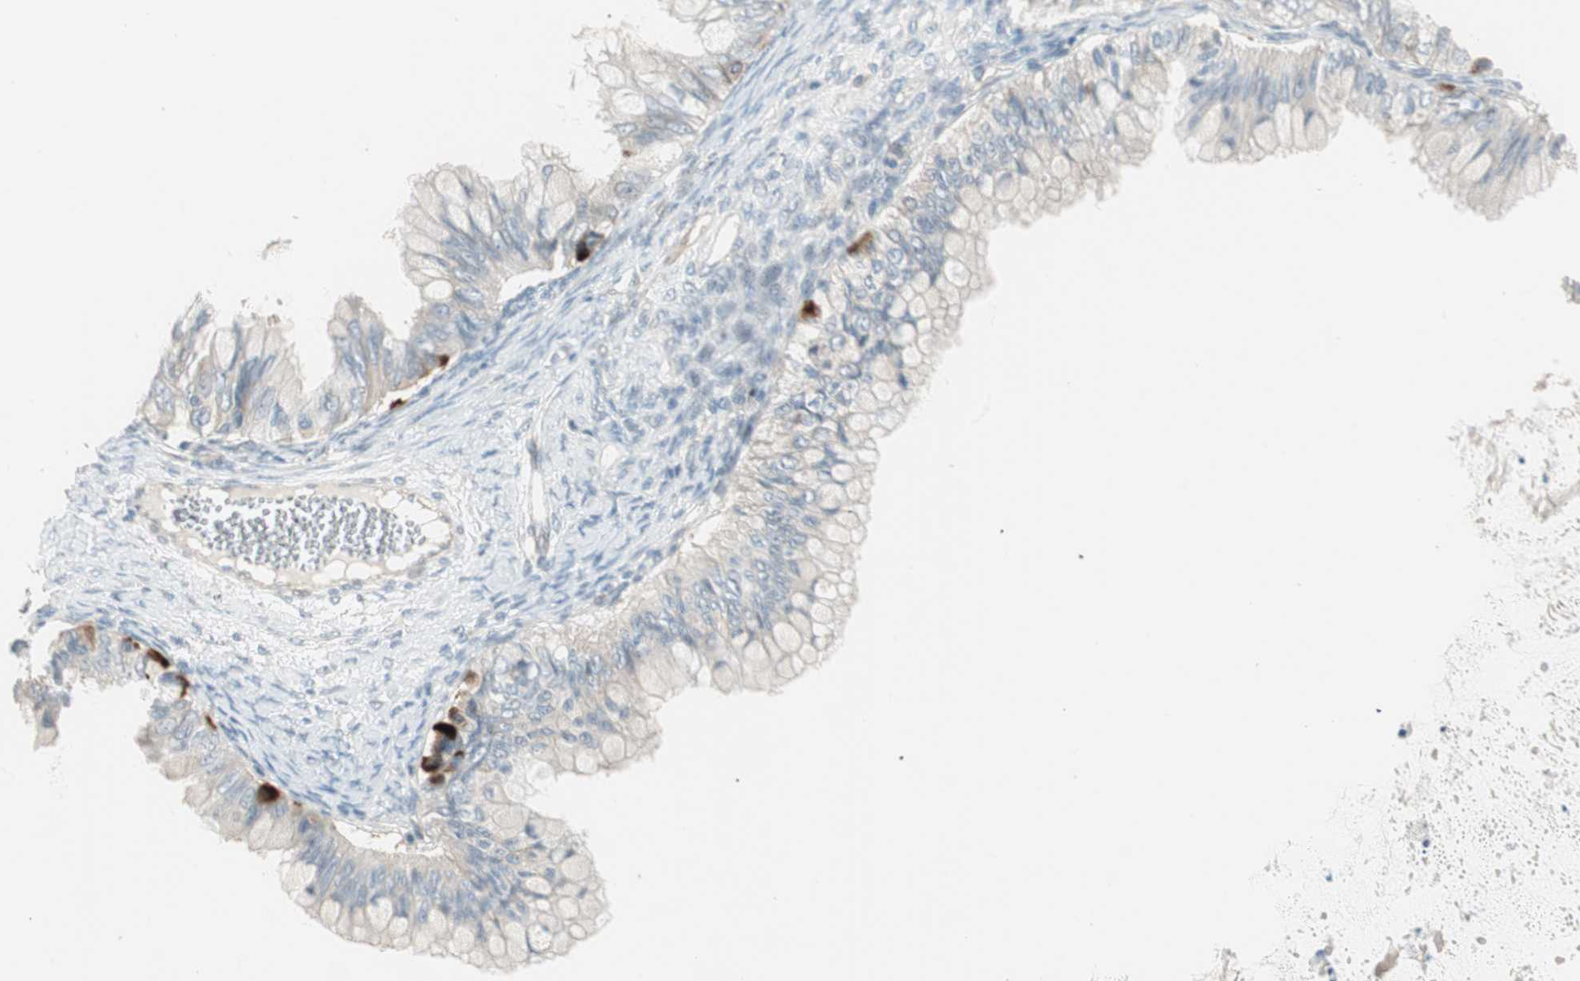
{"staining": {"intensity": "strong", "quantity": "<25%", "location": "cytoplasmic/membranous"}, "tissue": "ovarian cancer", "cell_type": "Tumor cells", "image_type": "cancer", "snomed": [{"axis": "morphology", "description": "Cystadenocarcinoma, mucinous, NOS"}, {"axis": "topography", "description": "Ovary"}], "caption": "A micrograph of human ovarian mucinous cystadenocarcinoma stained for a protein demonstrates strong cytoplasmic/membranous brown staining in tumor cells. (DAB = brown stain, brightfield microscopy at high magnification).", "gene": "CGRRF1", "patient": {"sex": "female", "age": 80}}